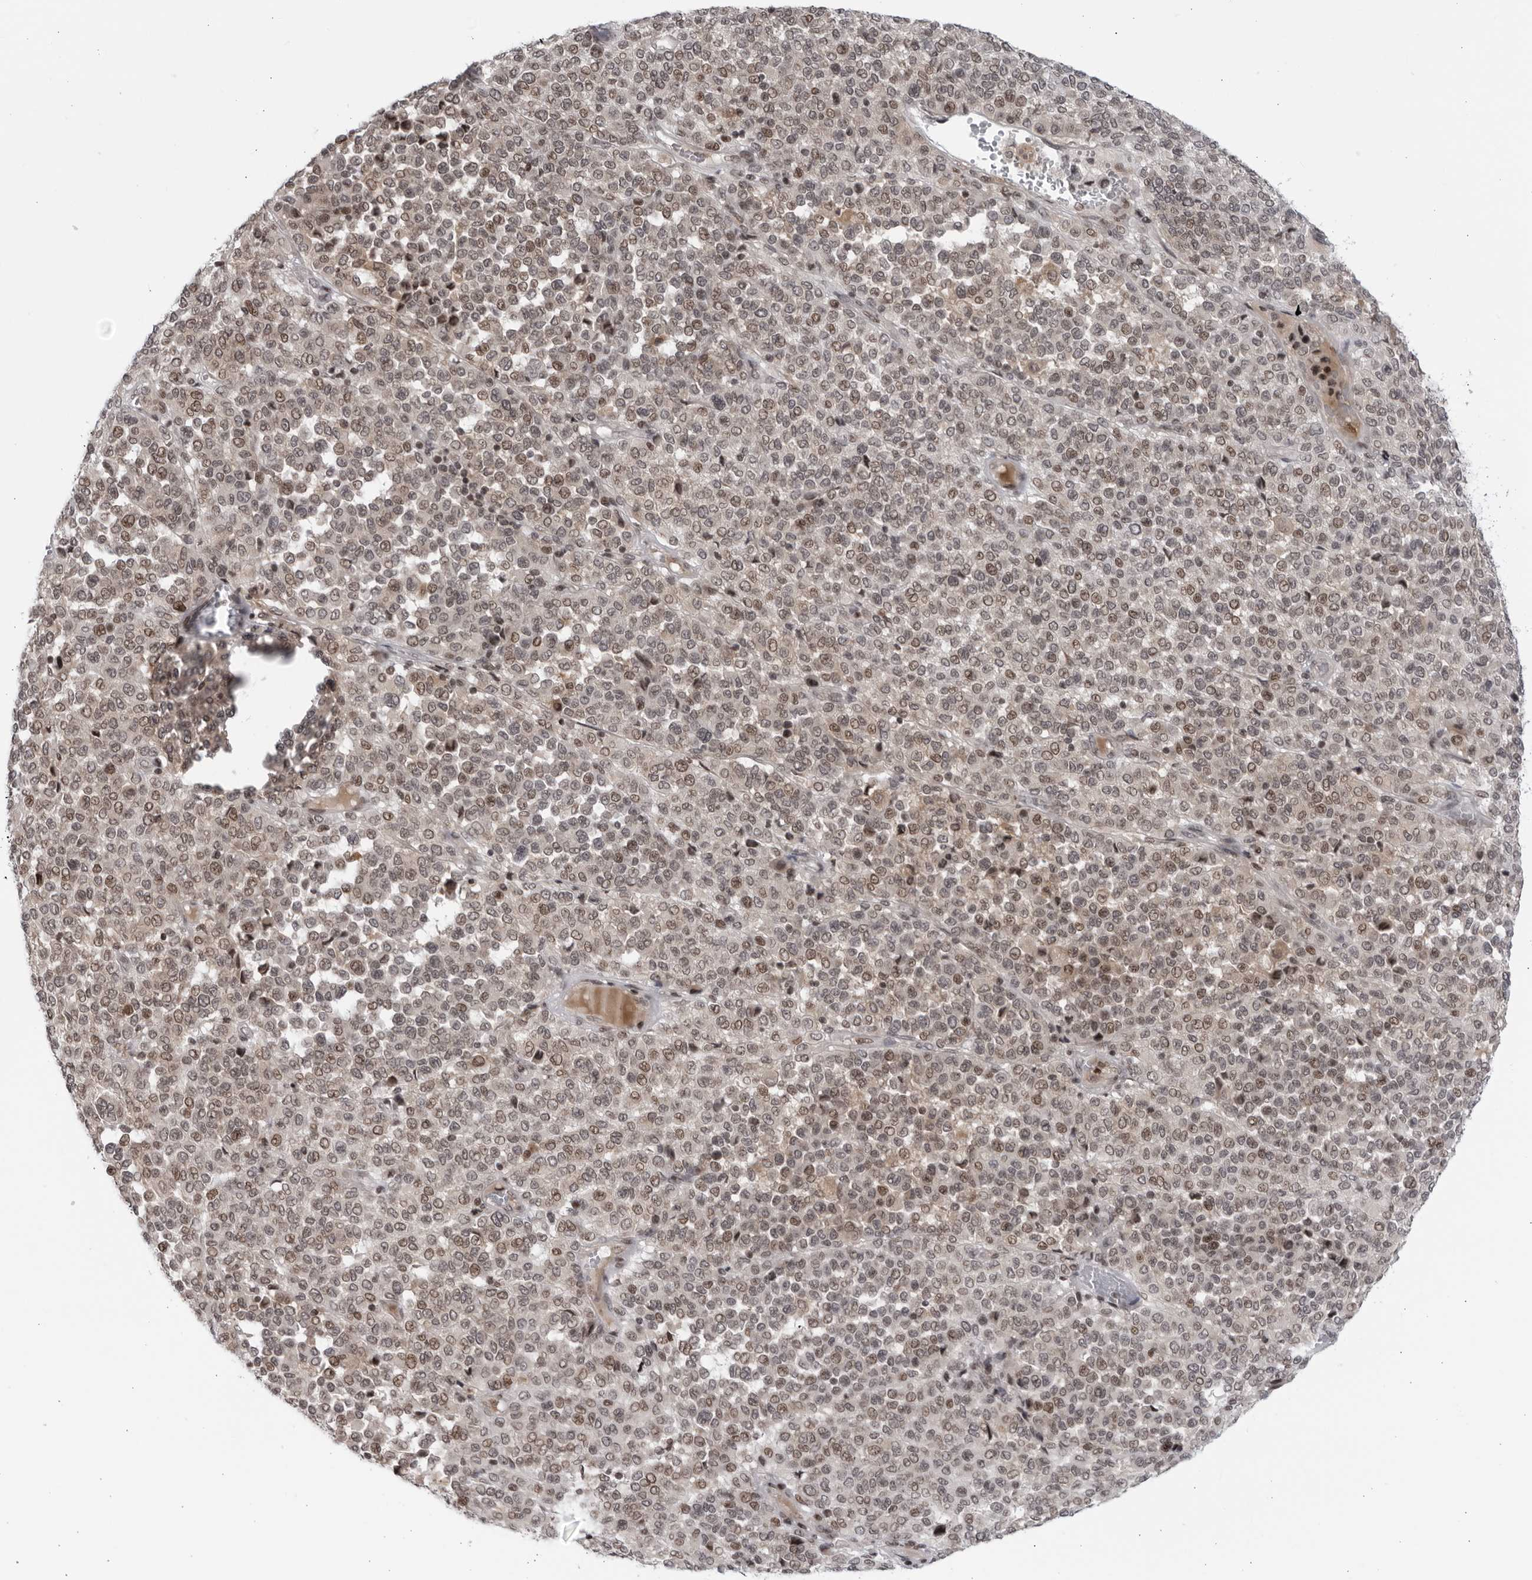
{"staining": {"intensity": "moderate", "quantity": "<25%", "location": "nuclear"}, "tissue": "melanoma", "cell_type": "Tumor cells", "image_type": "cancer", "snomed": [{"axis": "morphology", "description": "Malignant melanoma, Metastatic site"}, {"axis": "topography", "description": "Pancreas"}], "caption": "IHC of human malignant melanoma (metastatic site) reveals low levels of moderate nuclear staining in about <25% of tumor cells.", "gene": "DTL", "patient": {"sex": "female", "age": 30}}